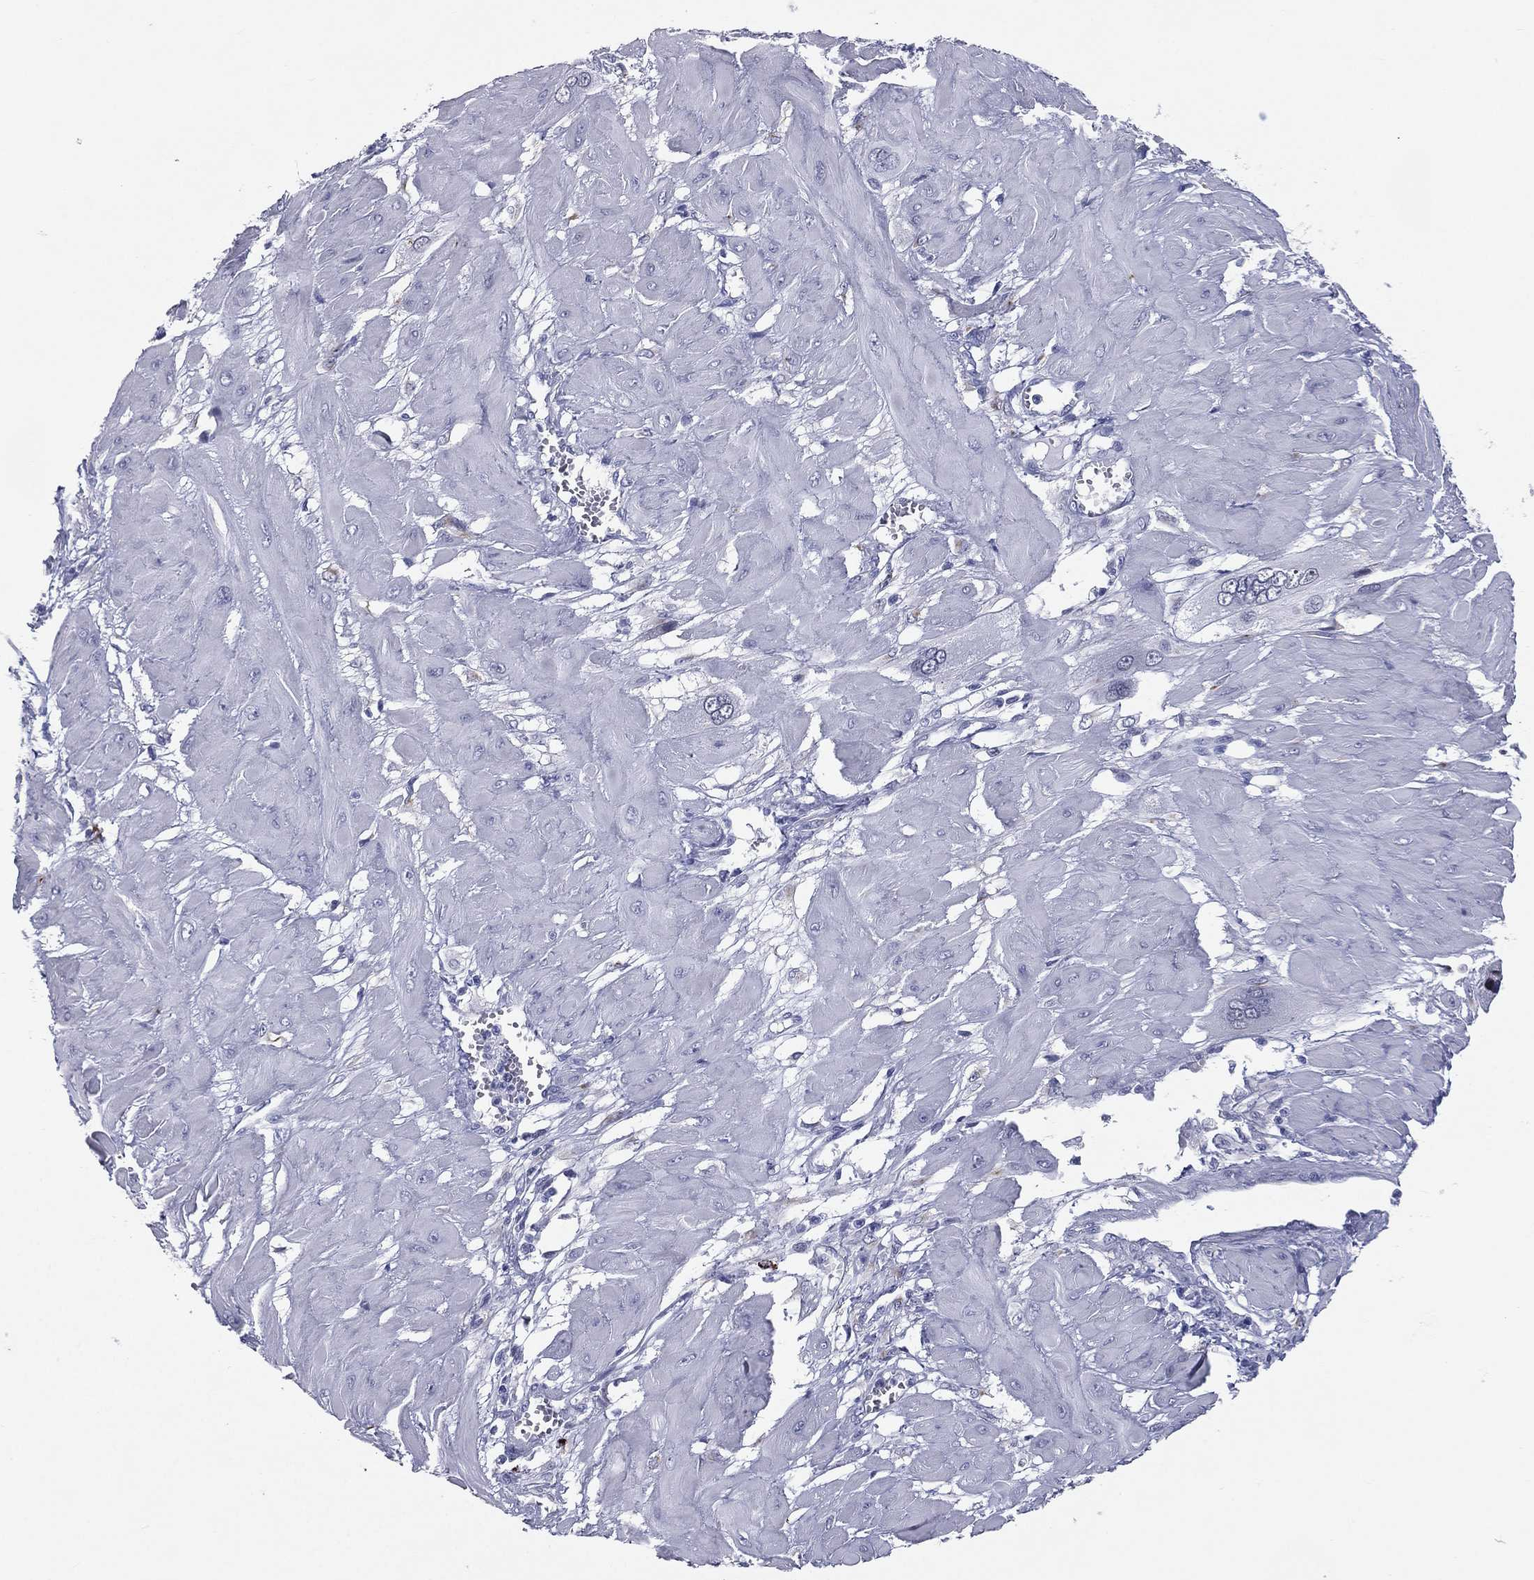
{"staining": {"intensity": "negative", "quantity": "none", "location": "none"}, "tissue": "cervical cancer", "cell_type": "Tumor cells", "image_type": "cancer", "snomed": [{"axis": "morphology", "description": "Squamous cell carcinoma, NOS"}, {"axis": "topography", "description": "Cervix"}], "caption": "A photomicrograph of human squamous cell carcinoma (cervical) is negative for staining in tumor cells.", "gene": "HLA-DOA", "patient": {"sex": "female", "age": 34}}